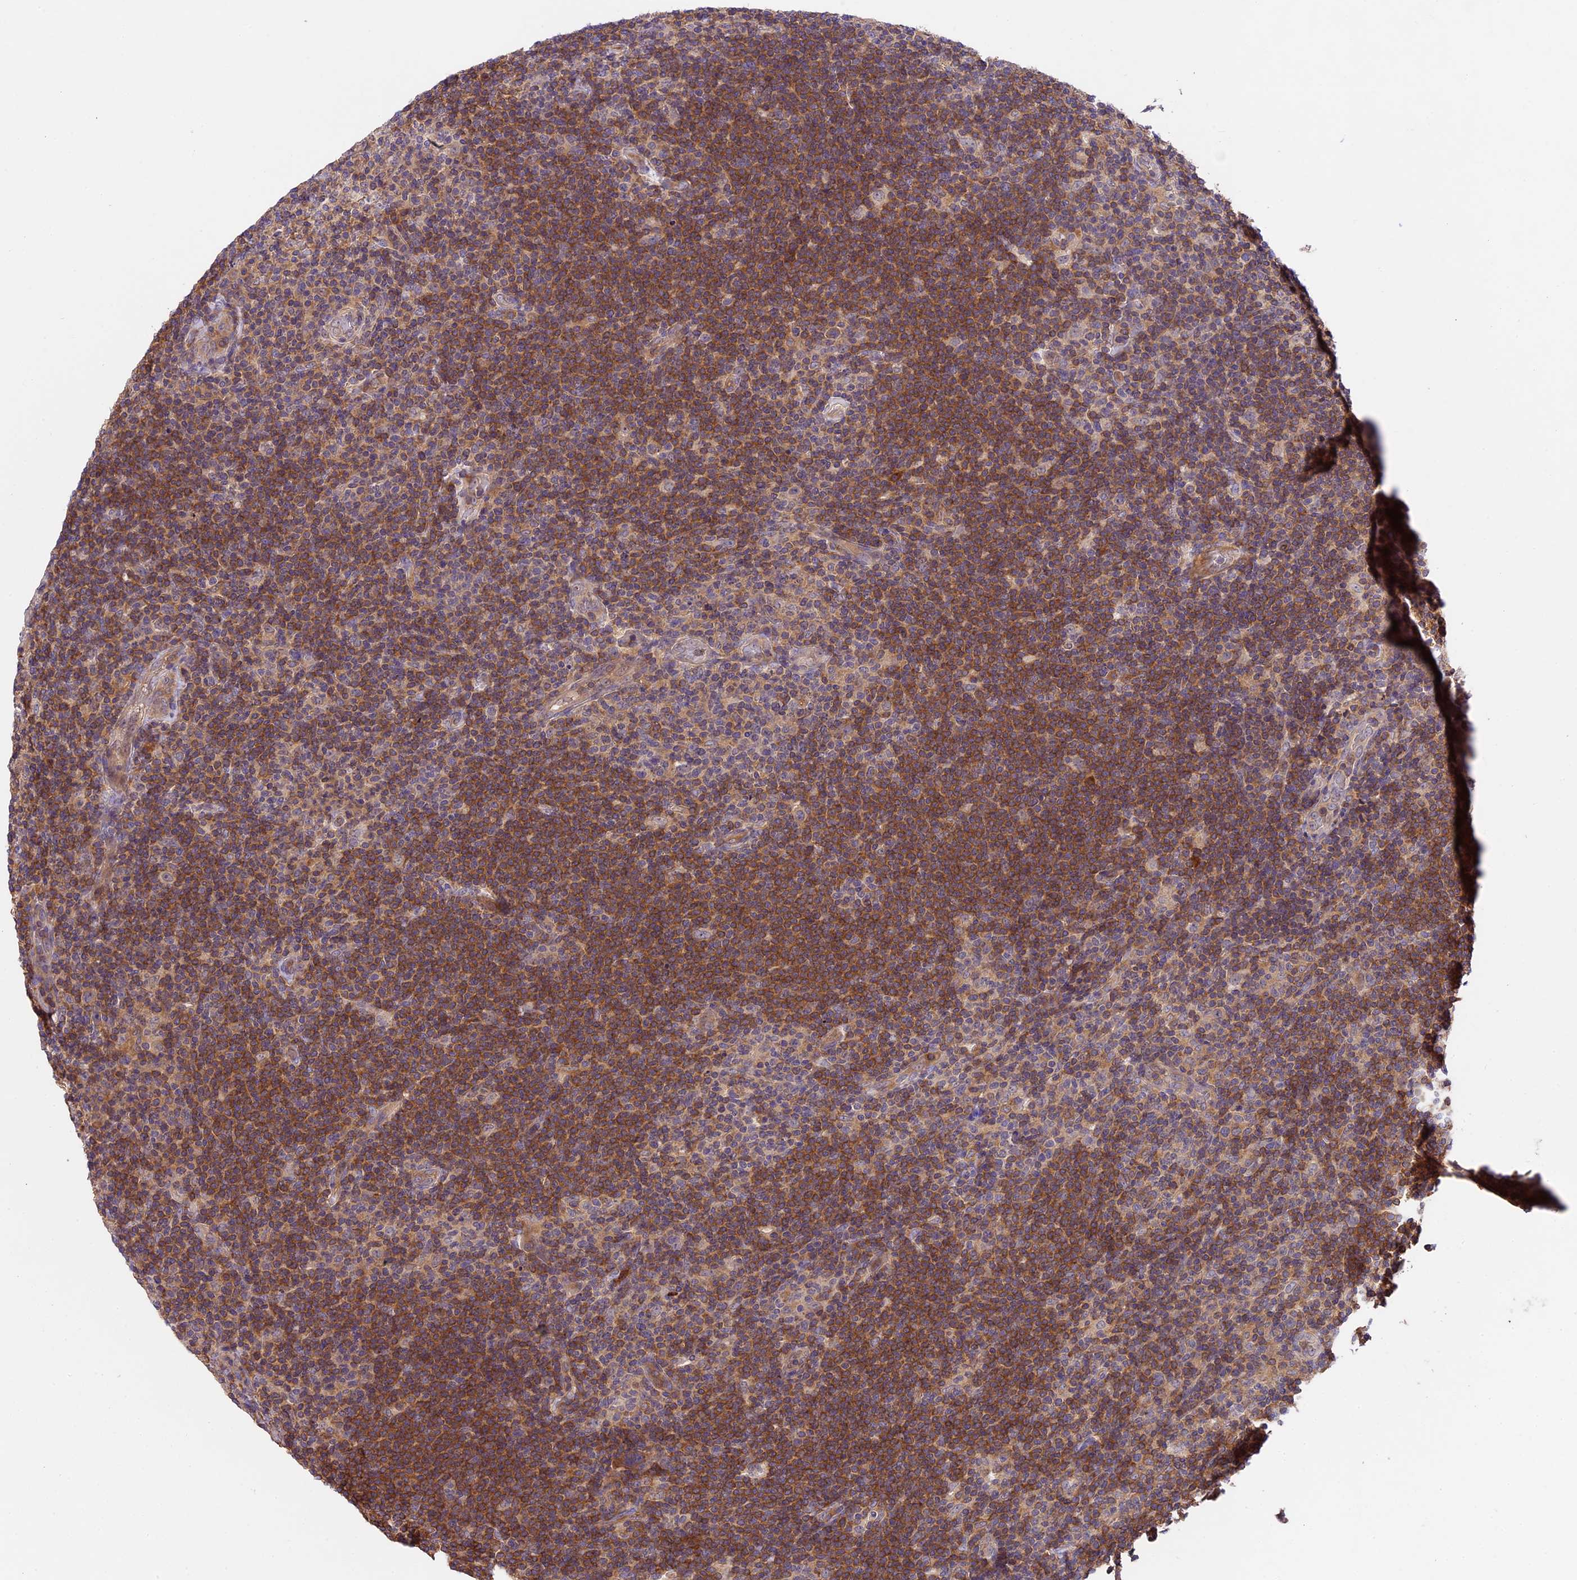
{"staining": {"intensity": "weak", "quantity": "<25%", "location": "cytoplasmic/membranous"}, "tissue": "lymphoma", "cell_type": "Tumor cells", "image_type": "cancer", "snomed": [{"axis": "morphology", "description": "Hodgkin's disease, NOS"}, {"axis": "topography", "description": "Lymph node"}], "caption": "High magnification brightfield microscopy of Hodgkin's disease stained with DAB (brown) and counterstained with hematoxylin (blue): tumor cells show no significant expression.", "gene": "TBC1D1", "patient": {"sex": "female", "age": 57}}